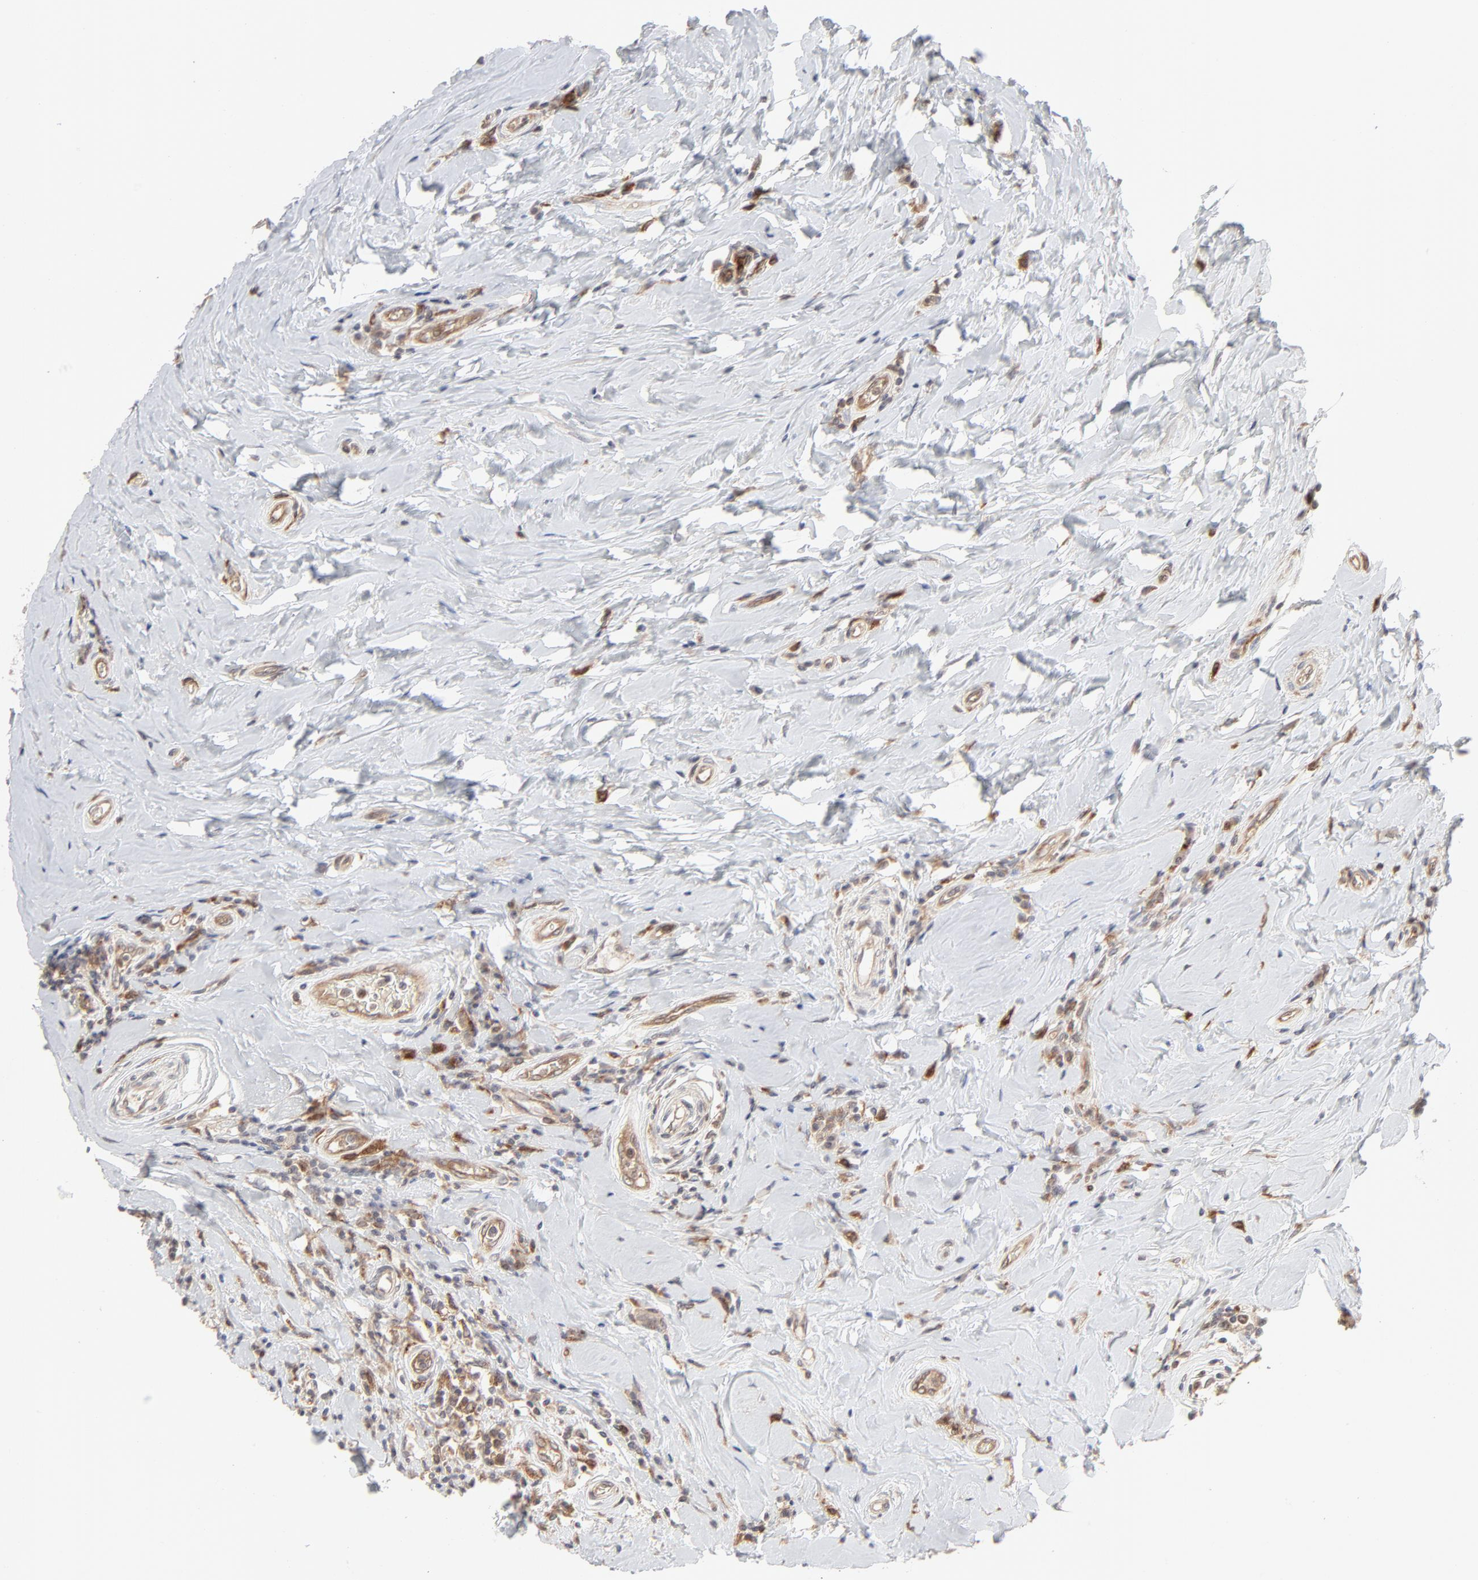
{"staining": {"intensity": "moderate", "quantity": ">75%", "location": "cytoplasmic/membranous"}, "tissue": "breast cancer", "cell_type": "Tumor cells", "image_type": "cancer", "snomed": [{"axis": "morphology", "description": "Duct carcinoma"}, {"axis": "topography", "description": "Breast"}], "caption": "A high-resolution histopathology image shows IHC staining of breast cancer, which displays moderate cytoplasmic/membranous positivity in approximately >75% of tumor cells.", "gene": "RAB5C", "patient": {"sex": "female", "age": 27}}